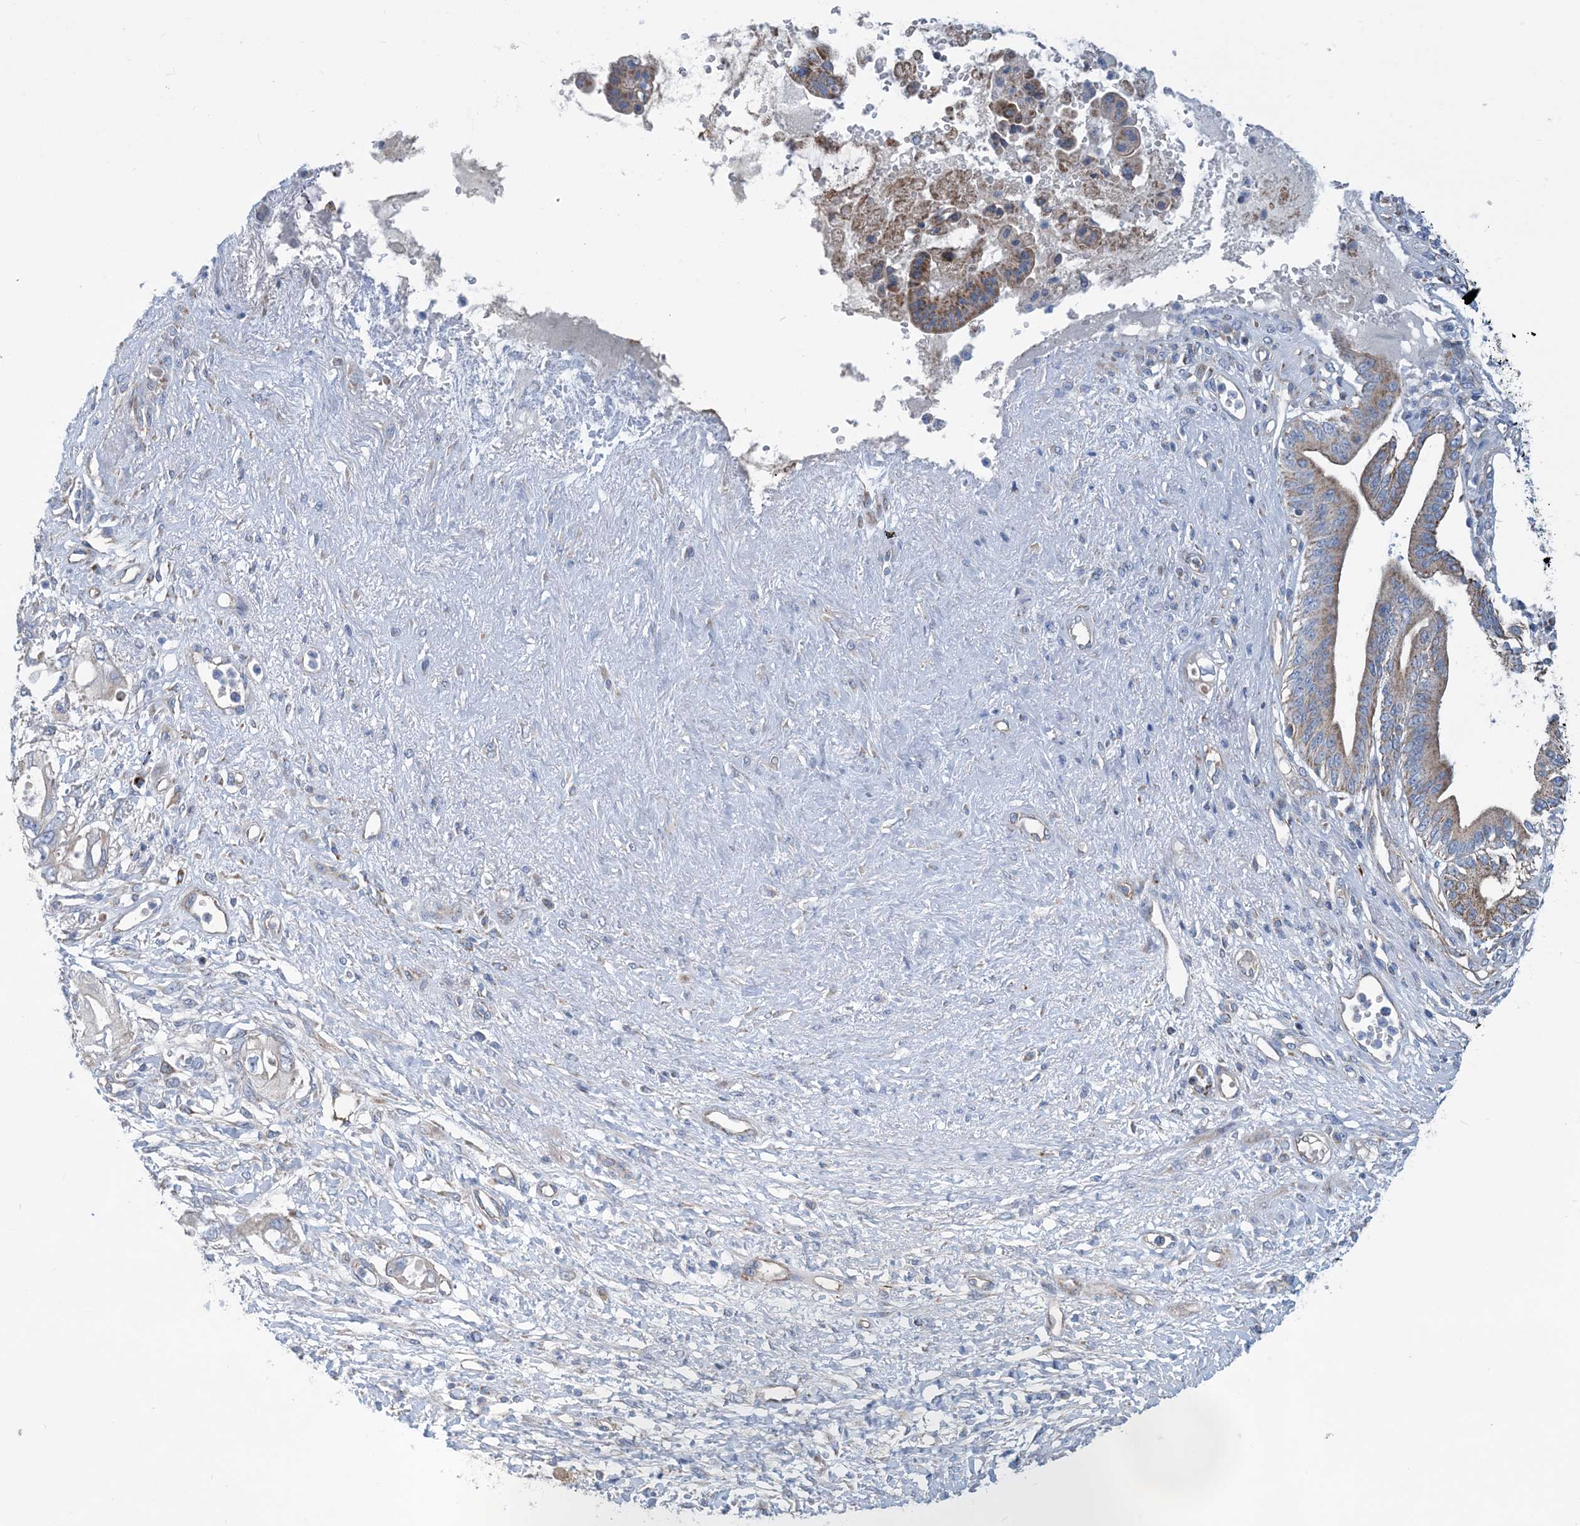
{"staining": {"intensity": "moderate", "quantity": "25%-75%", "location": "cytoplasmic/membranous"}, "tissue": "pancreatic cancer", "cell_type": "Tumor cells", "image_type": "cancer", "snomed": [{"axis": "morphology", "description": "Inflammation, NOS"}, {"axis": "morphology", "description": "Adenocarcinoma, NOS"}, {"axis": "topography", "description": "Pancreas"}], "caption": "Immunohistochemical staining of adenocarcinoma (pancreatic) reveals medium levels of moderate cytoplasmic/membranous protein positivity in about 25%-75% of tumor cells.", "gene": "PHOSPHO2", "patient": {"sex": "female", "age": 56}}